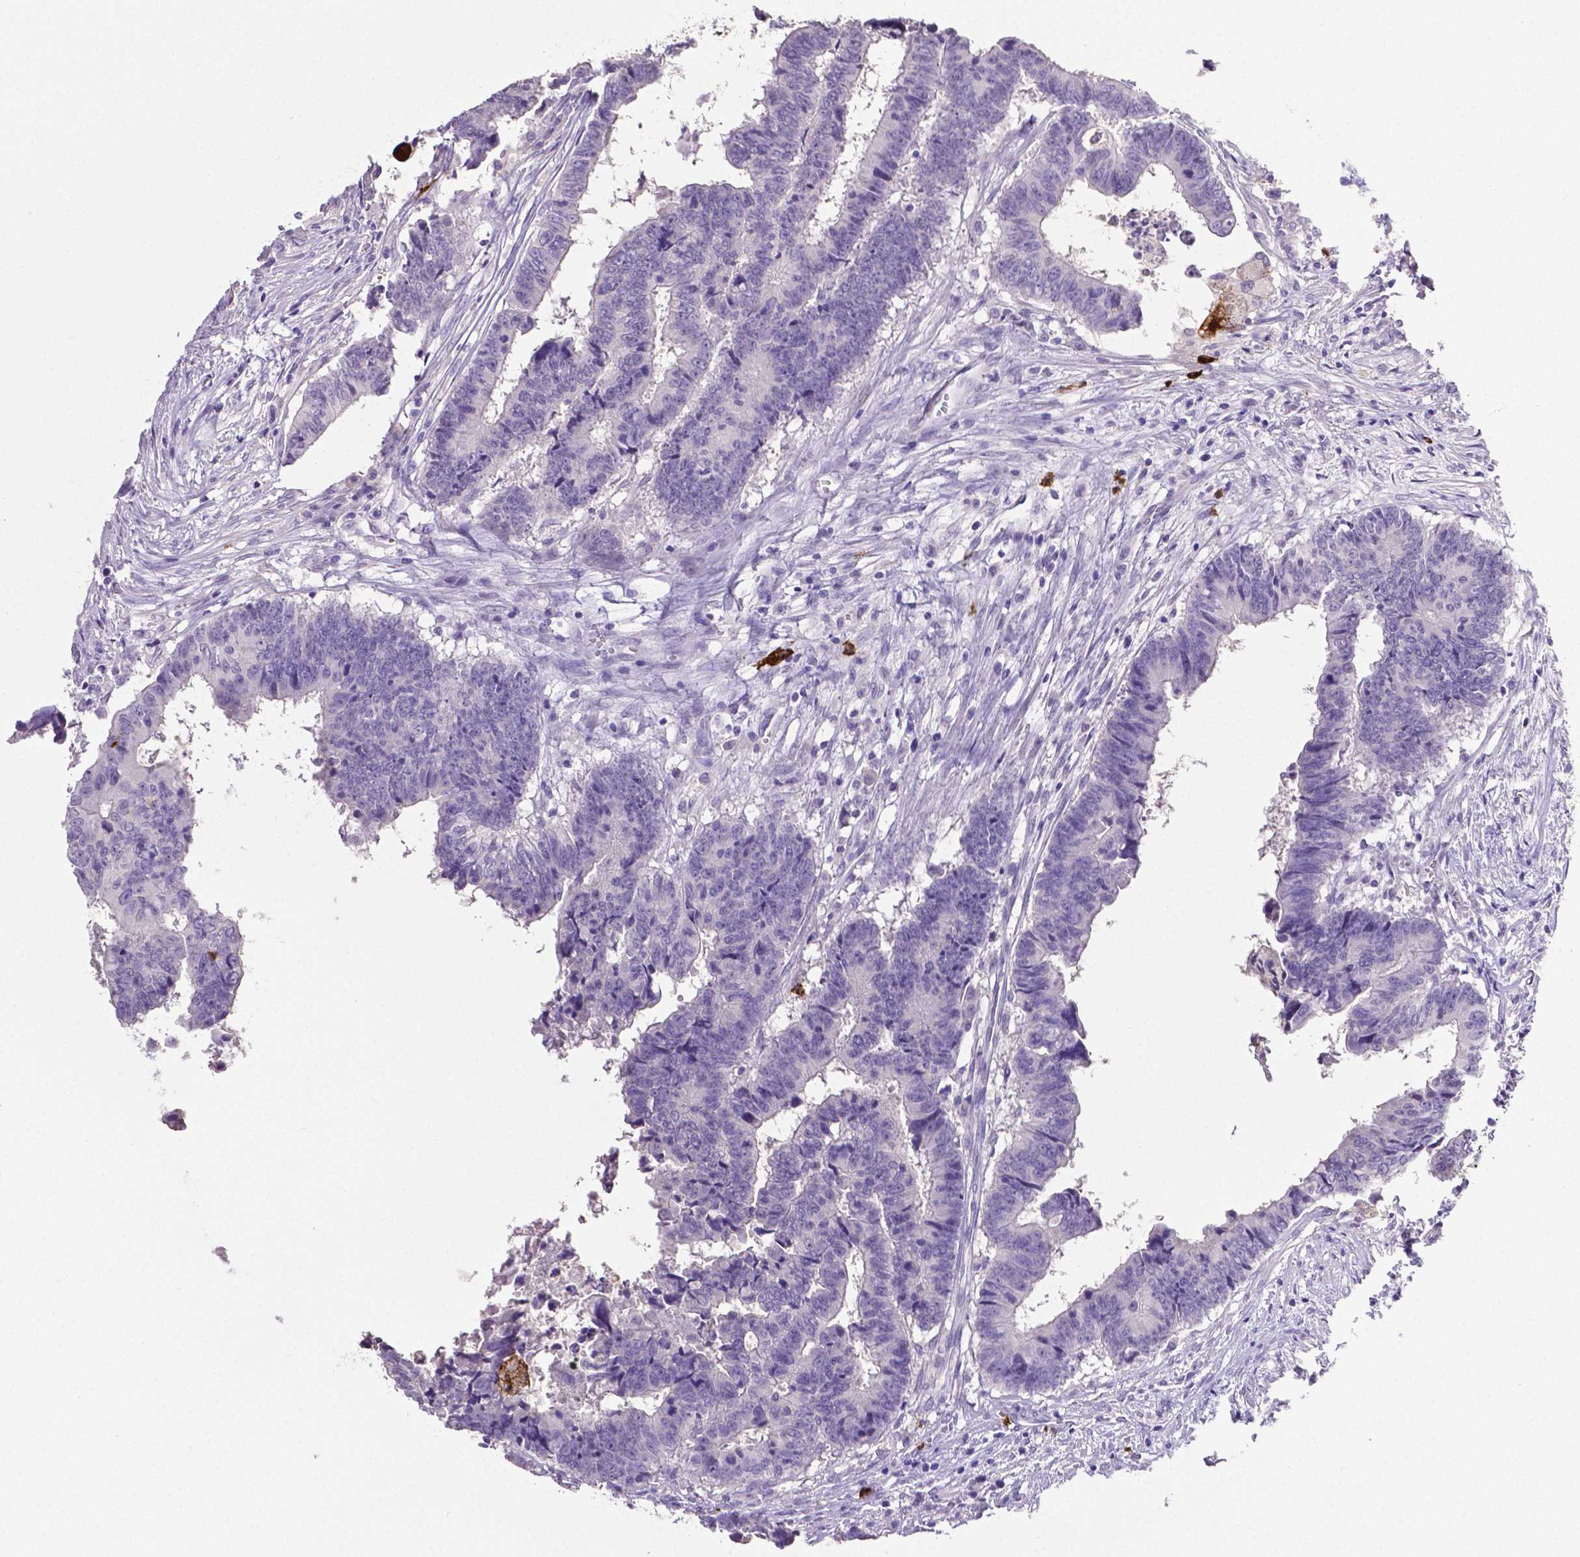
{"staining": {"intensity": "negative", "quantity": "none", "location": "none"}, "tissue": "colorectal cancer", "cell_type": "Tumor cells", "image_type": "cancer", "snomed": [{"axis": "morphology", "description": "Adenocarcinoma, NOS"}, {"axis": "topography", "description": "Colon"}], "caption": "Colorectal cancer (adenocarcinoma) was stained to show a protein in brown. There is no significant staining in tumor cells.", "gene": "MMP9", "patient": {"sex": "female", "age": 82}}